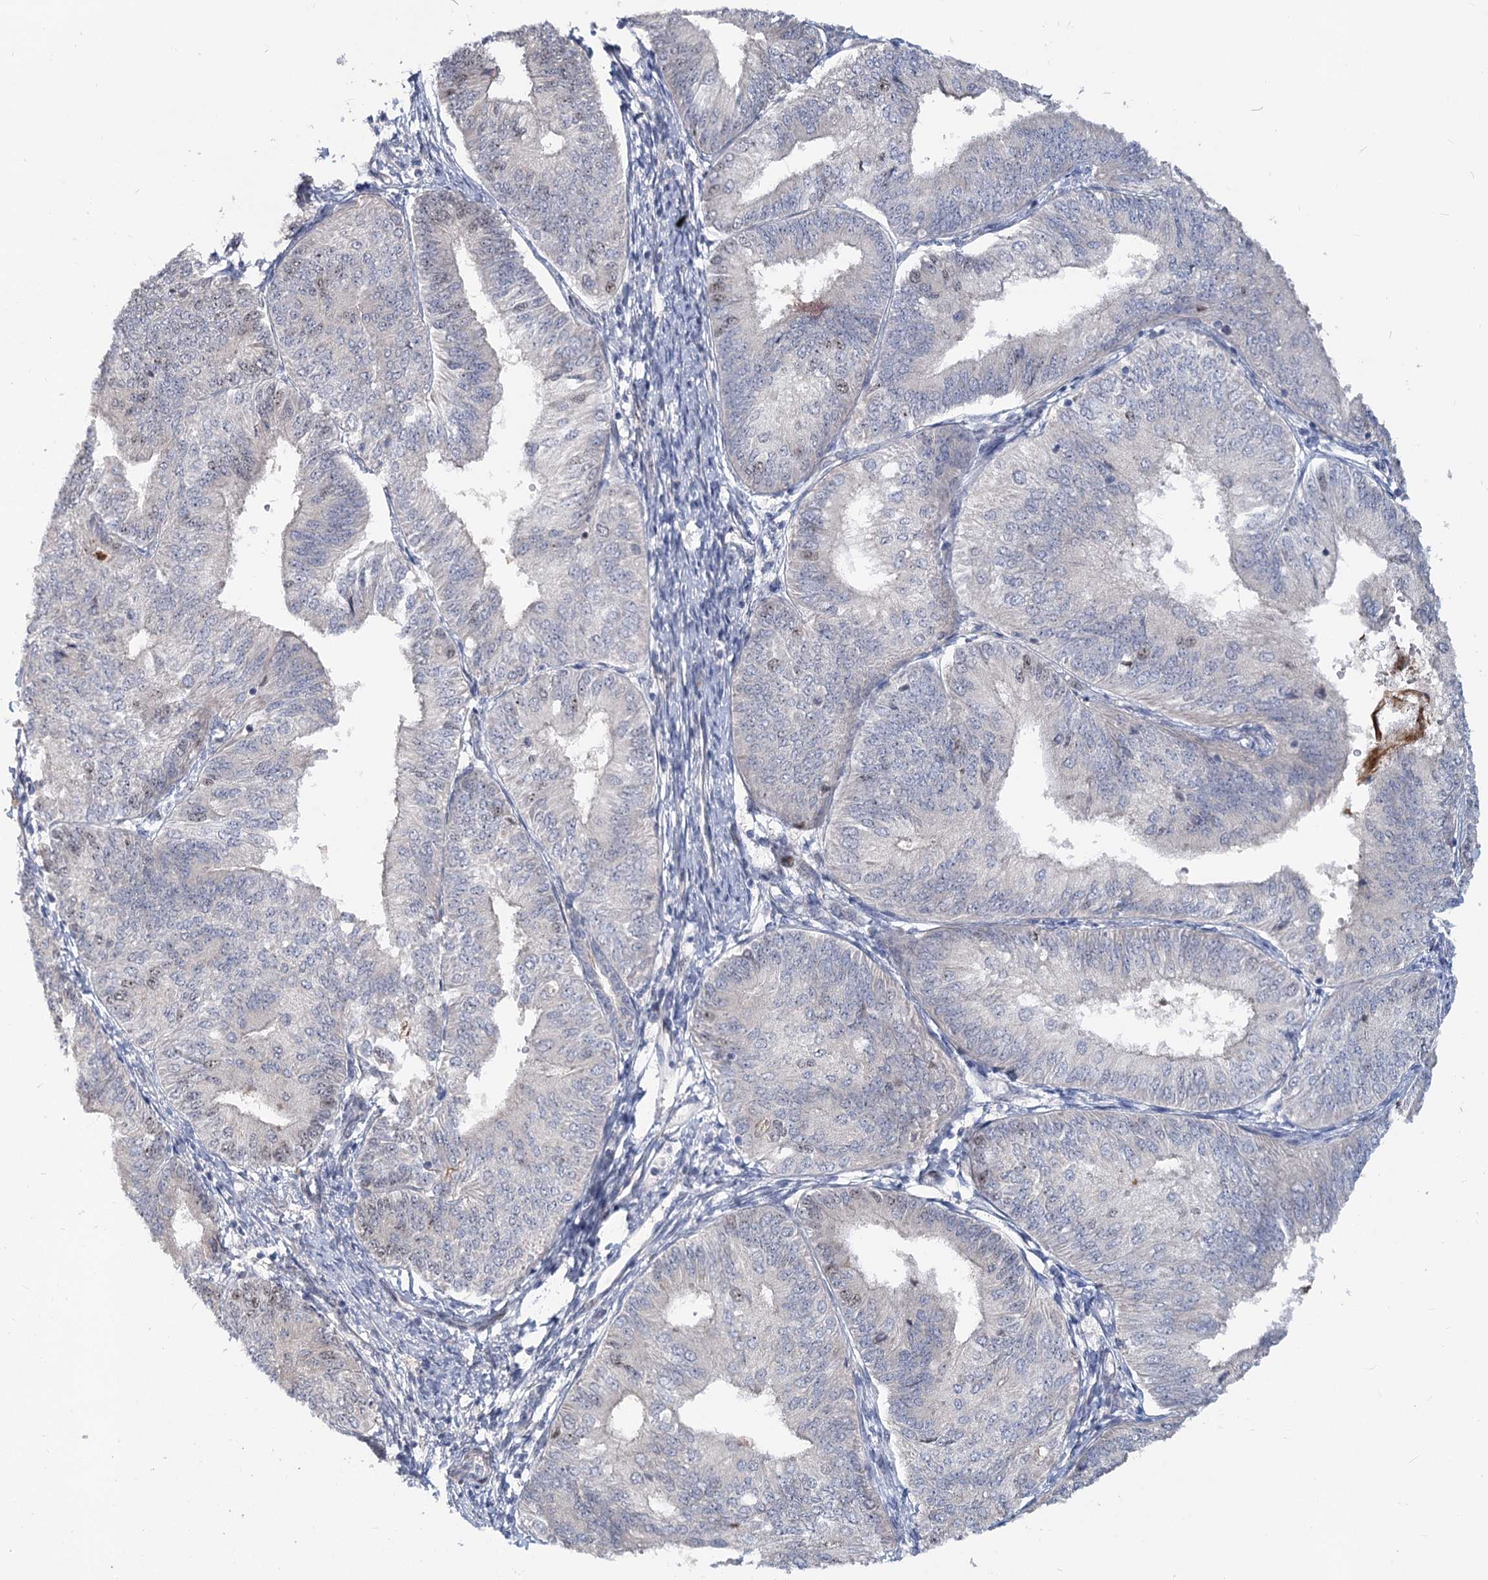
{"staining": {"intensity": "negative", "quantity": "none", "location": "none"}, "tissue": "endometrial cancer", "cell_type": "Tumor cells", "image_type": "cancer", "snomed": [{"axis": "morphology", "description": "Adenocarcinoma, NOS"}, {"axis": "topography", "description": "Endometrium"}], "caption": "DAB immunohistochemical staining of endometrial adenocarcinoma exhibits no significant positivity in tumor cells. (Immunohistochemistry (ihc), brightfield microscopy, high magnification).", "gene": "PIK3C2A", "patient": {"sex": "female", "age": 58}}